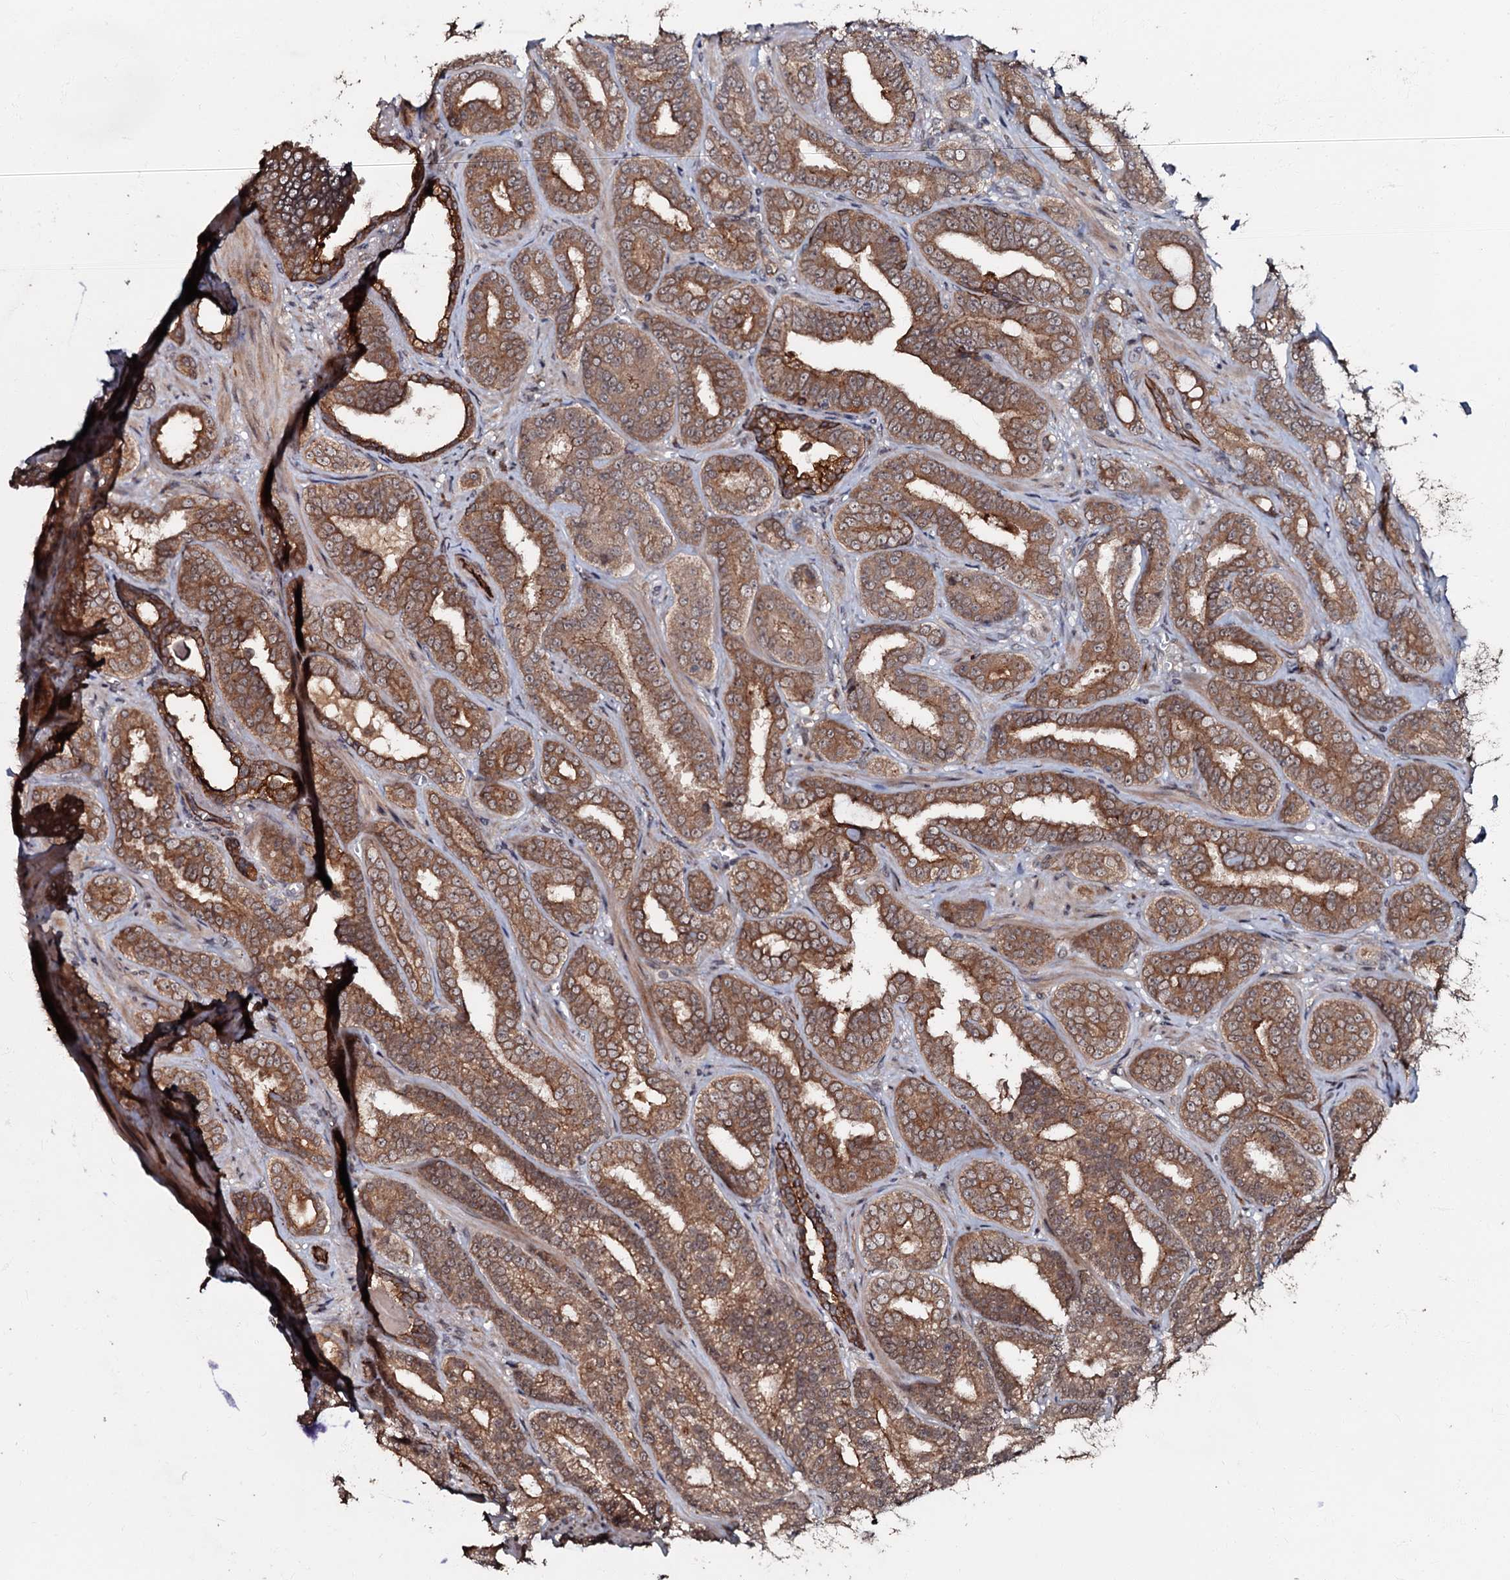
{"staining": {"intensity": "moderate", "quantity": ">75%", "location": "cytoplasmic/membranous"}, "tissue": "prostate cancer", "cell_type": "Tumor cells", "image_type": "cancer", "snomed": [{"axis": "morphology", "description": "Adenocarcinoma, High grade"}, {"axis": "topography", "description": "Prostate and seminal vesicle, NOS"}], "caption": "Human prostate cancer (high-grade adenocarcinoma) stained with a protein marker reveals moderate staining in tumor cells.", "gene": "MANSC4", "patient": {"sex": "male", "age": 67}}